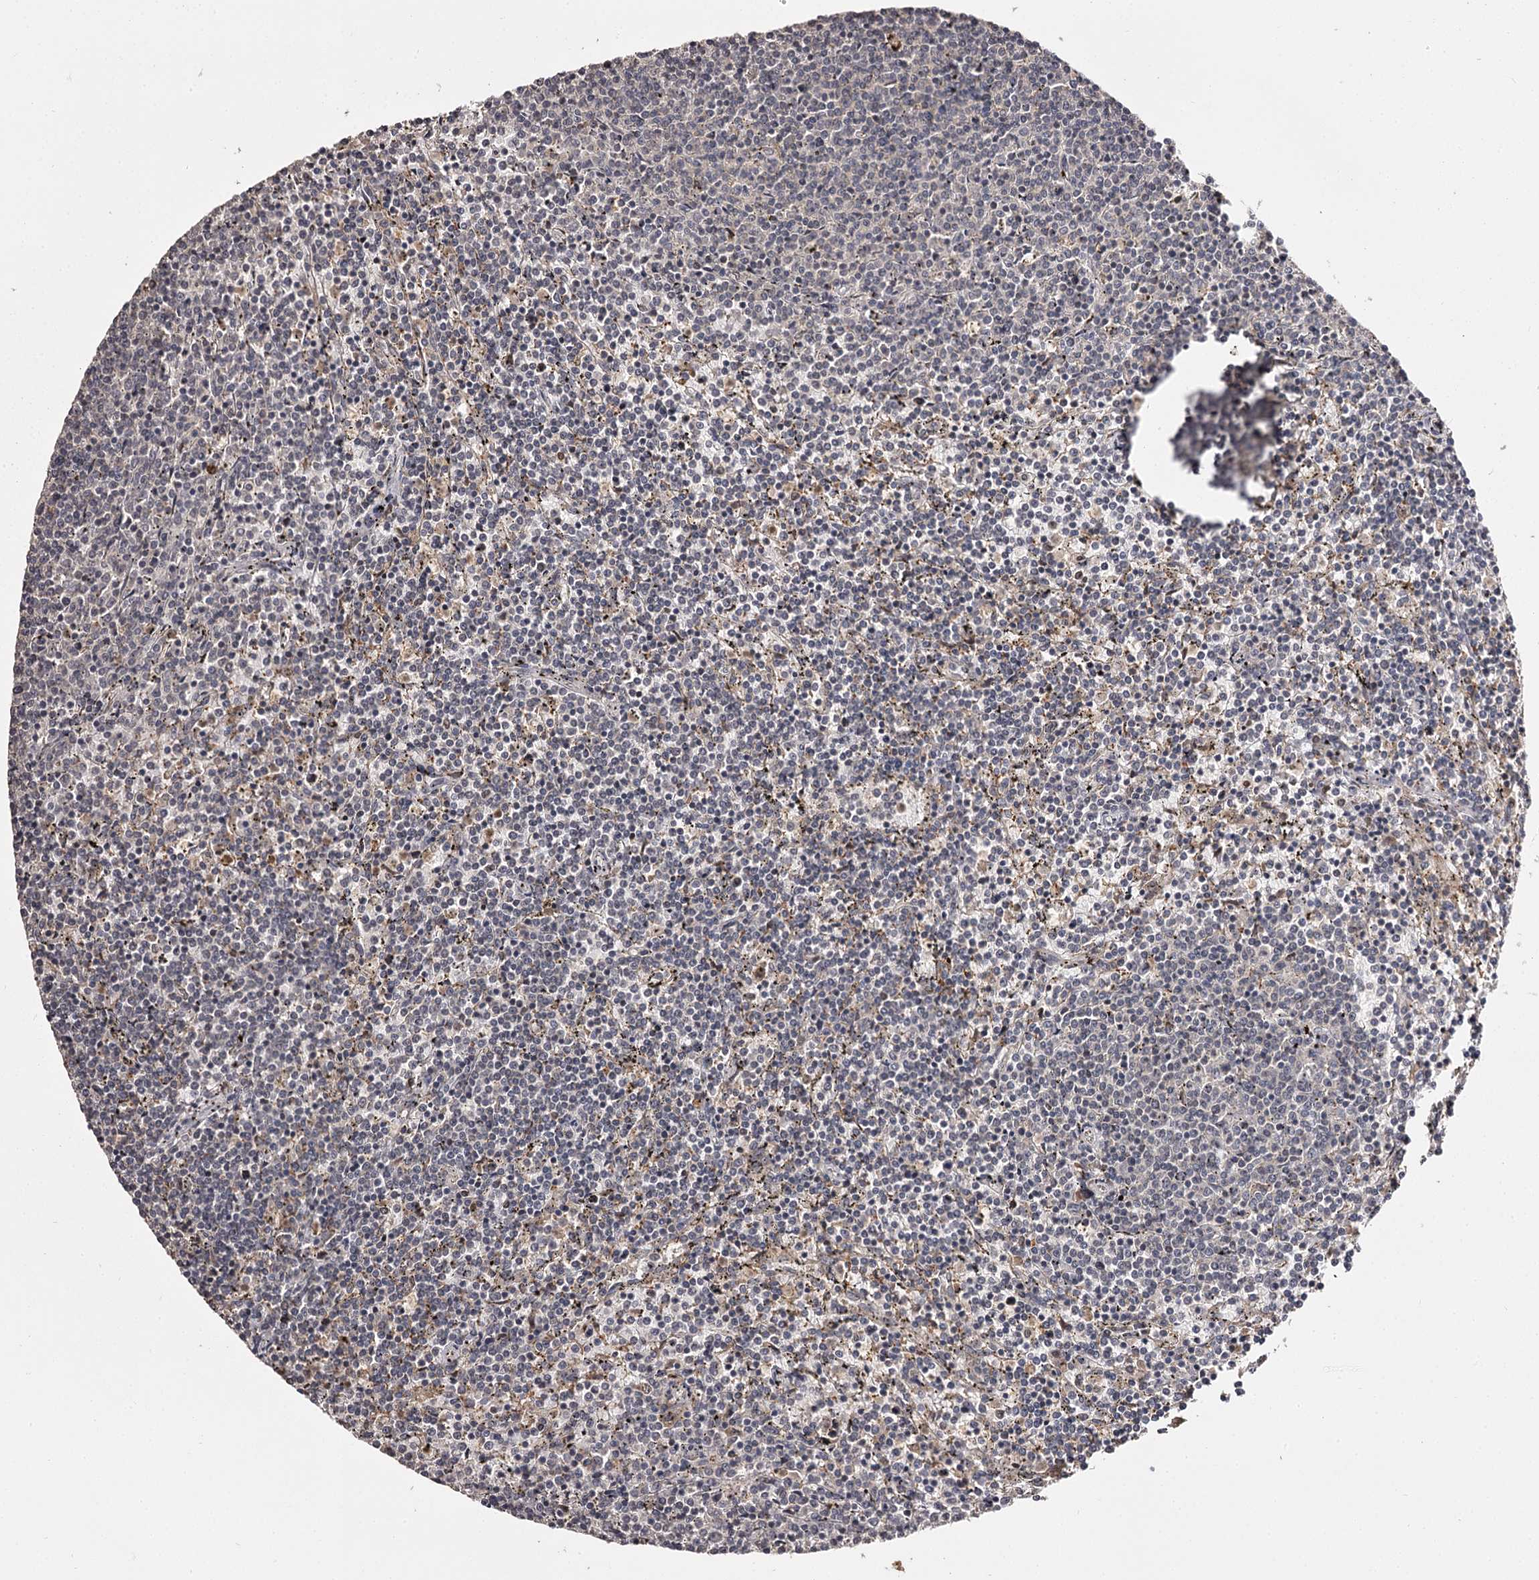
{"staining": {"intensity": "negative", "quantity": "none", "location": "none"}, "tissue": "lymphoma", "cell_type": "Tumor cells", "image_type": "cancer", "snomed": [{"axis": "morphology", "description": "Malignant lymphoma, non-Hodgkin's type, Low grade"}, {"axis": "topography", "description": "Spleen"}], "caption": "Malignant lymphoma, non-Hodgkin's type (low-grade) was stained to show a protein in brown. There is no significant expression in tumor cells.", "gene": "SLC32A1", "patient": {"sex": "female", "age": 50}}